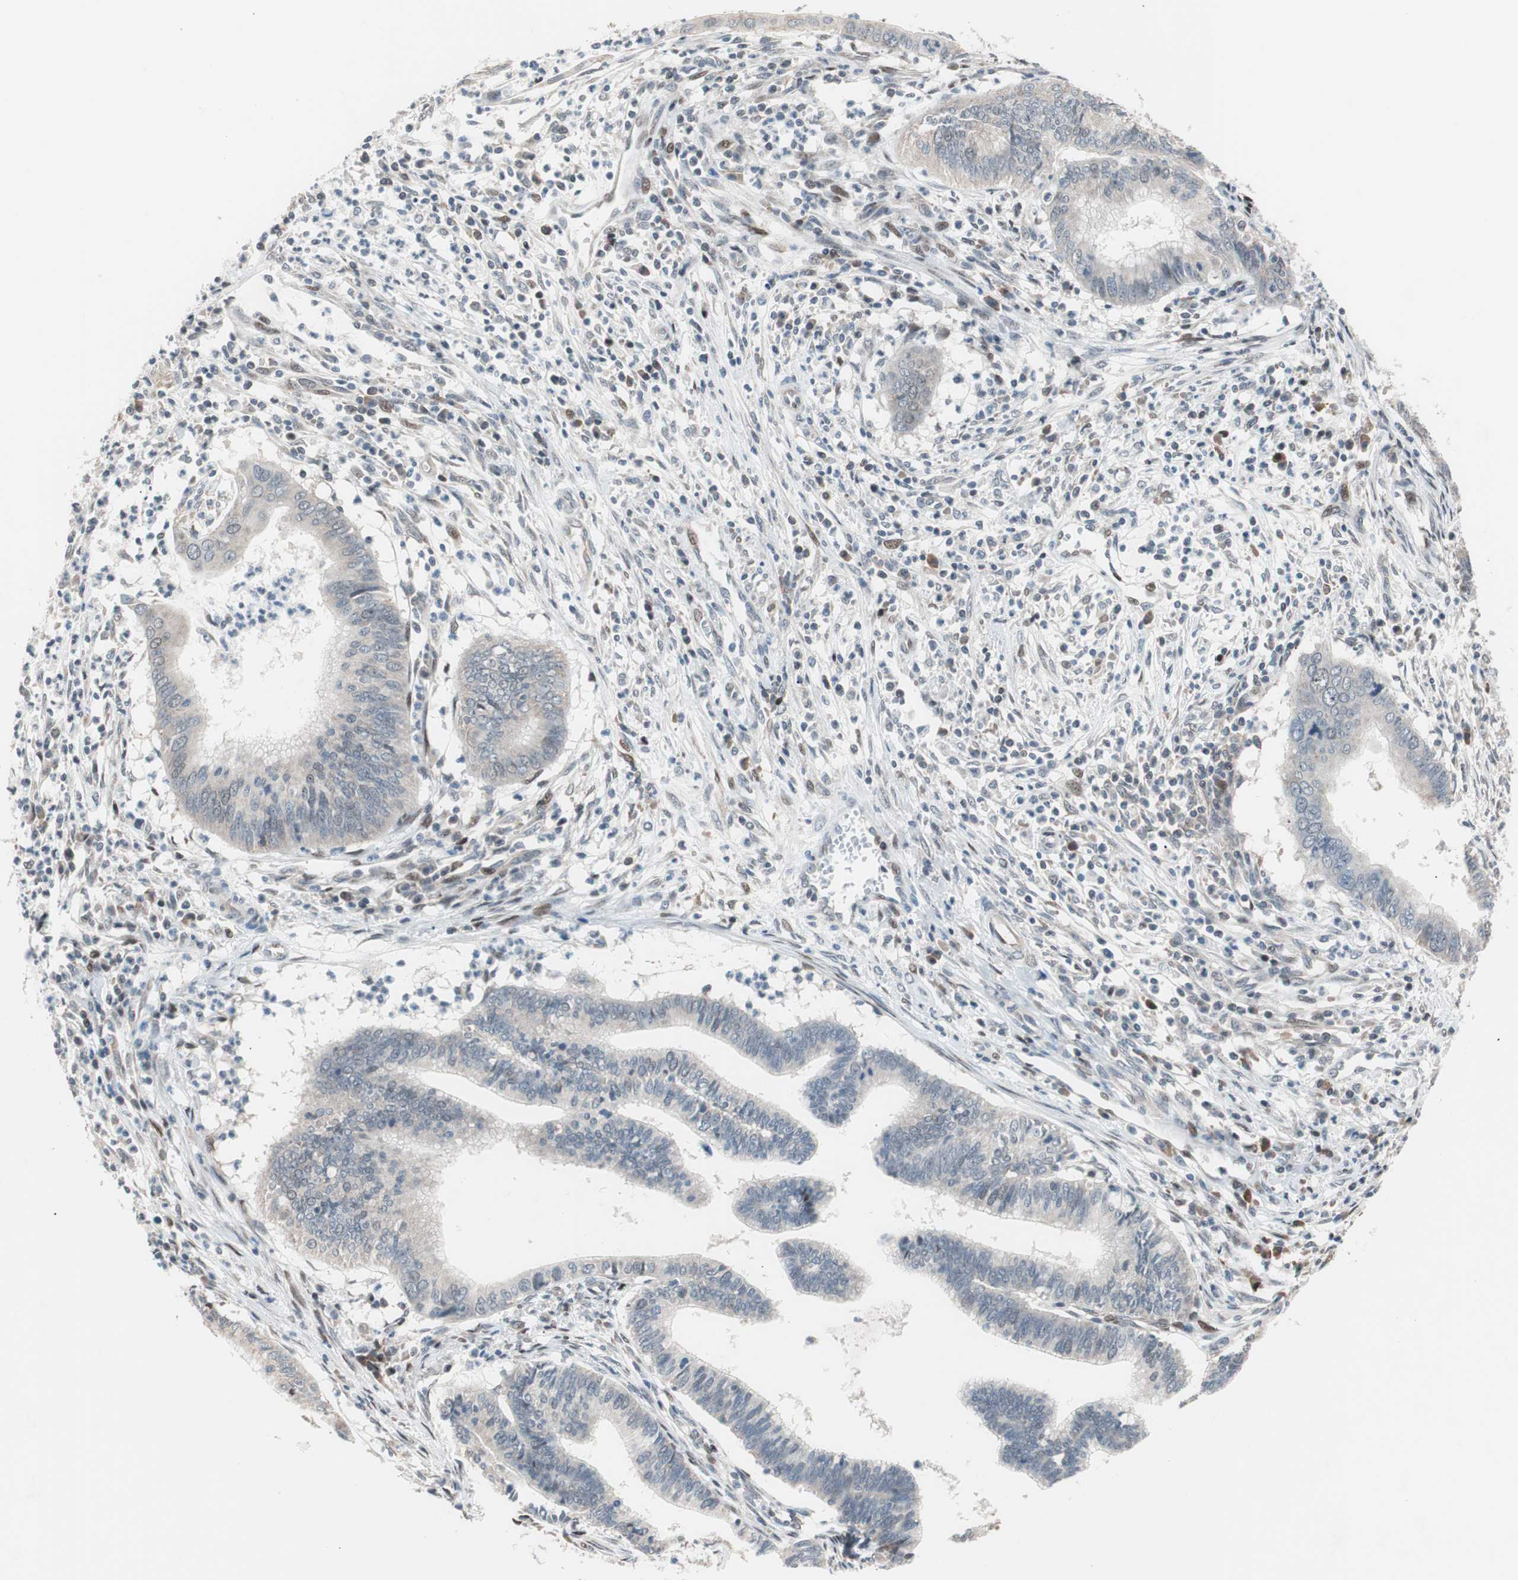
{"staining": {"intensity": "negative", "quantity": "none", "location": "none"}, "tissue": "cervical cancer", "cell_type": "Tumor cells", "image_type": "cancer", "snomed": [{"axis": "morphology", "description": "Adenocarcinoma, NOS"}, {"axis": "topography", "description": "Cervix"}], "caption": "IHC photomicrograph of neoplastic tissue: human adenocarcinoma (cervical) stained with DAB displays no significant protein positivity in tumor cells. (Immunohistochemistry, brightfield microscopy, high magnification).", "gene": "POLH", "patient": {"sex": "female", "age": 36}}